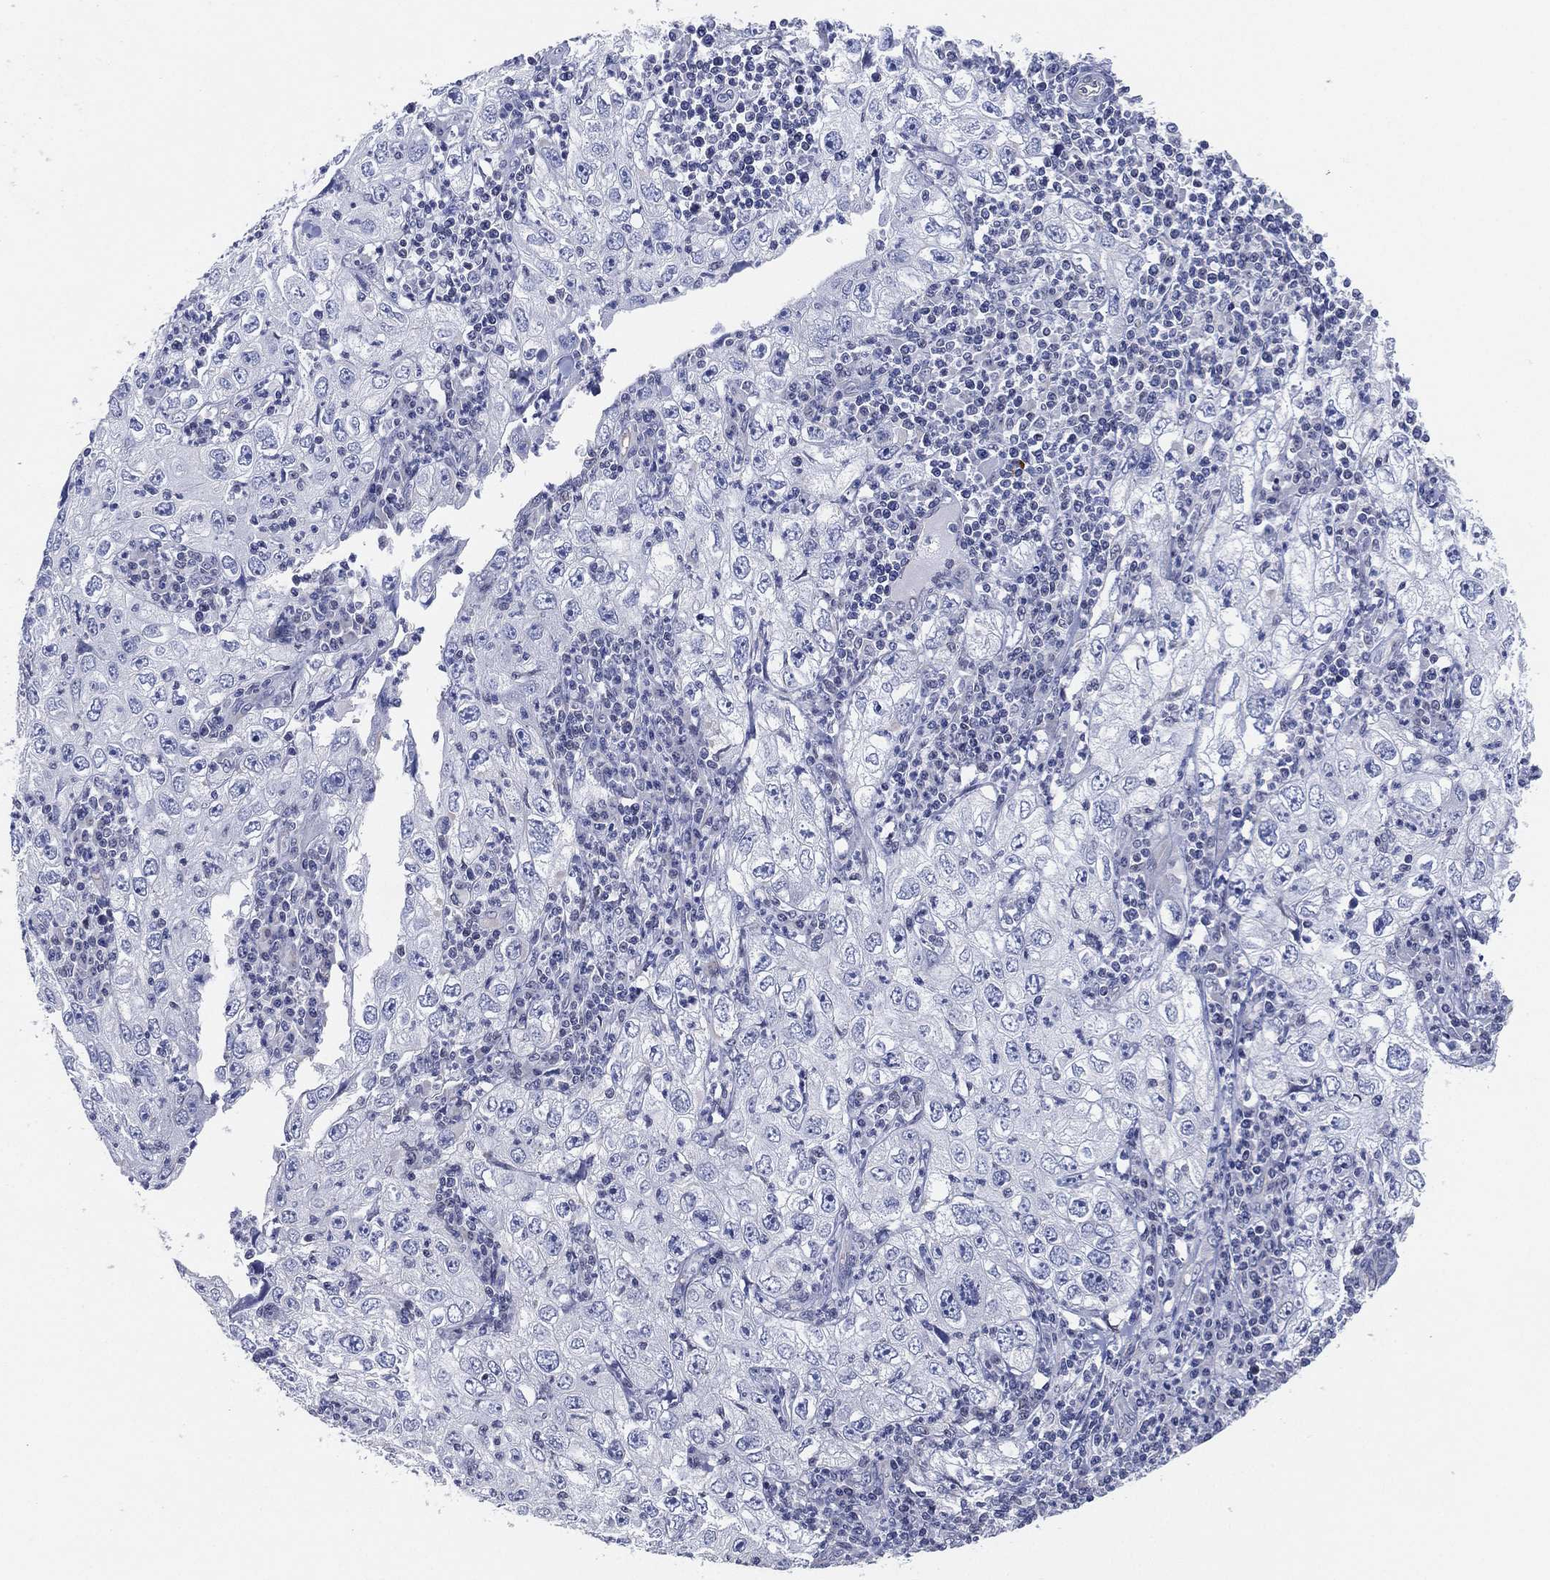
{"staining": {"intensity": "negative", "quantity": "none", "location": "none"}, "tissue": "cervical cancer", "cell_type": "Tumor cells", "image_type": "cancer", "snomed": [{"axis": "morphology", "description": "Squamous cell carcinoma, NOS"}, {"axis": "topography", "description": "Cervix"}], "caption": "A high-resolution histopathology image shows immunohistochemistry (IHC) staining of cervical squamous cell carcinoma, which exhibits no significant expression in tumor cells.", "gene": "CFTR", "patient": {"sex": "female", "age": 24}}